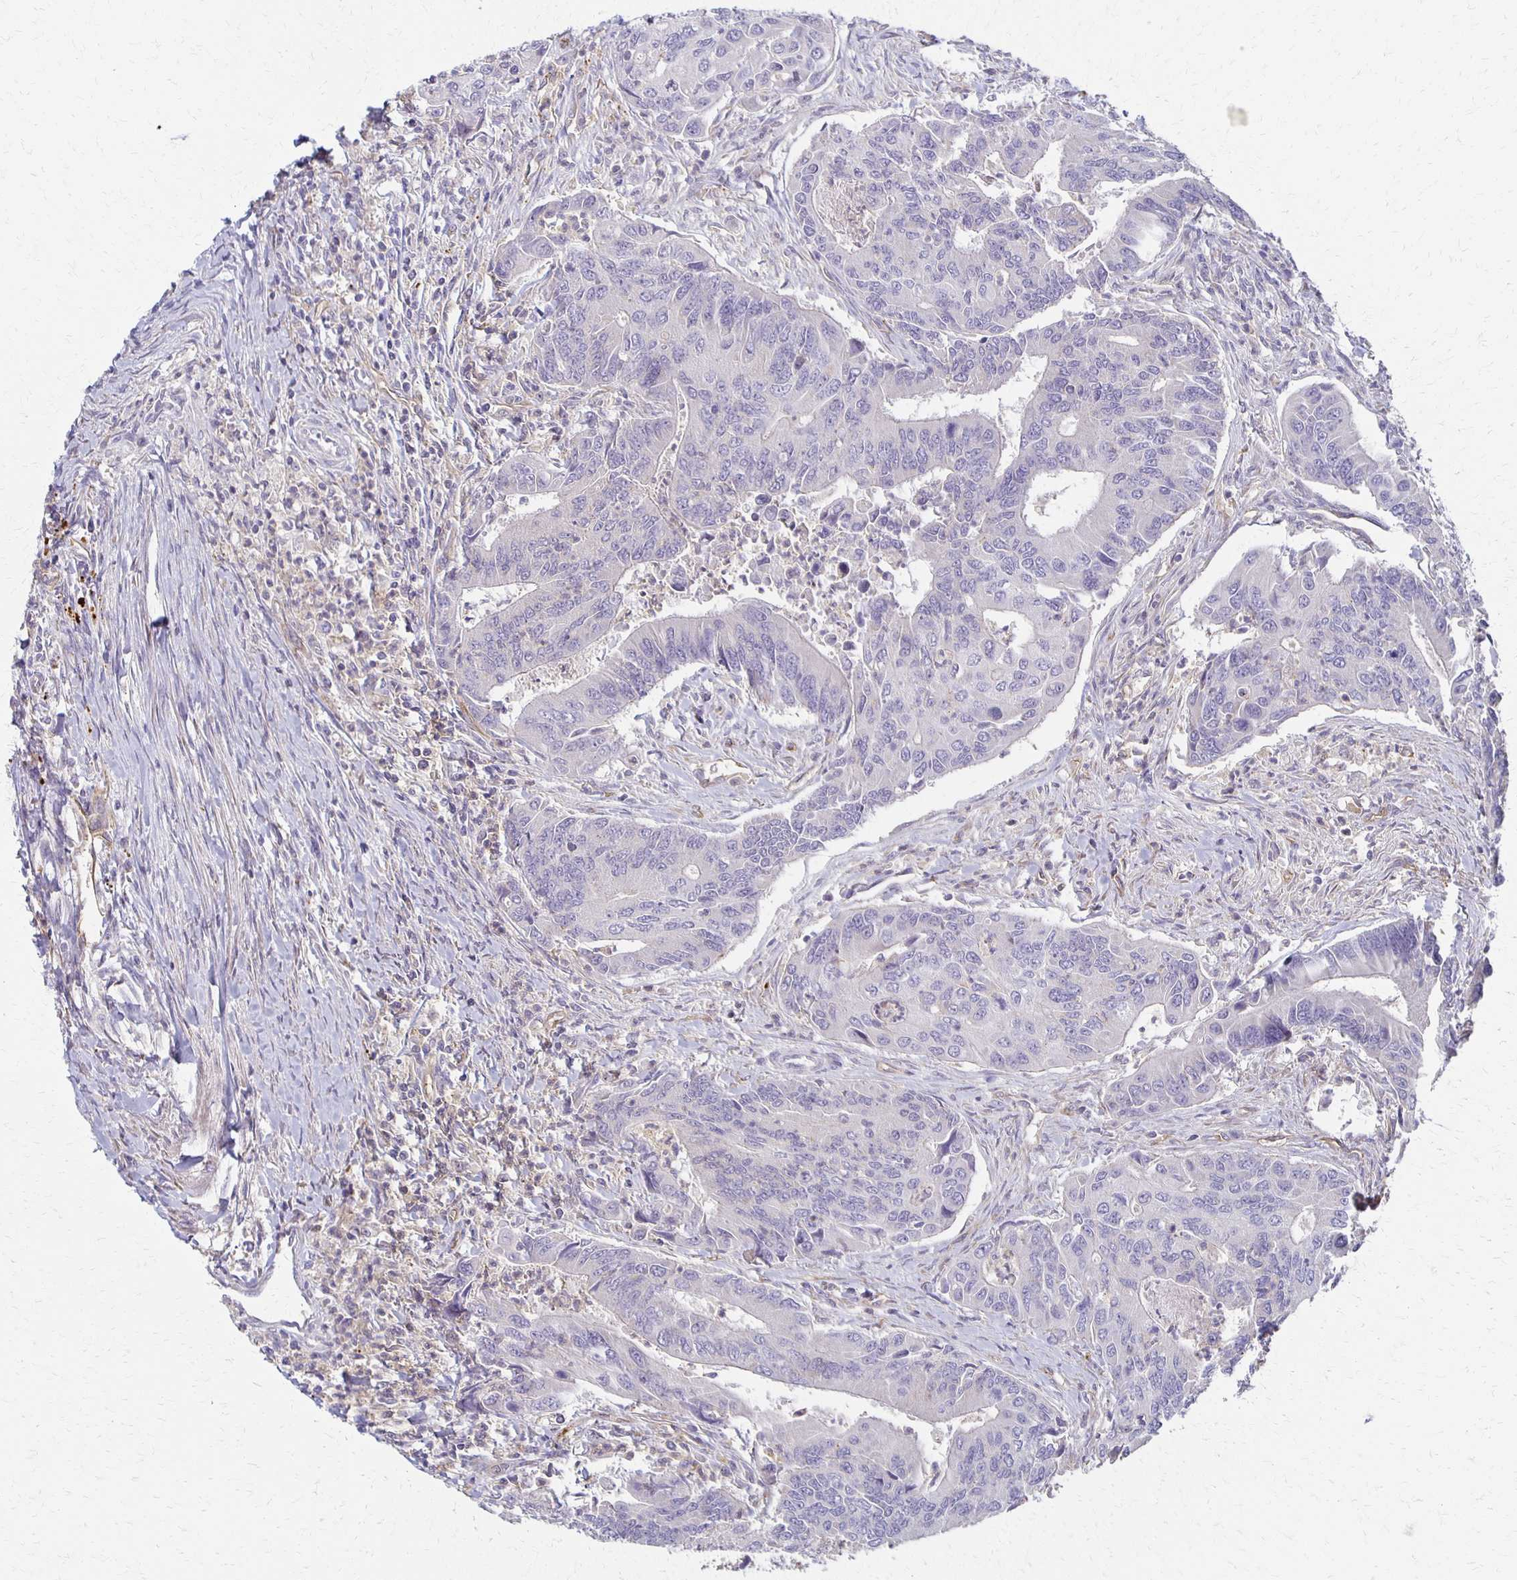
{"staining": {"intensity": "negative", "quantity": "none", "location": "none"}, "tissue": "colorectal cancer", "cell_type": "Tumor cells", "image_type": "cancer", "snomed": [{"axis": "morphology", "description": "Adenocarcinoma, NOS"}, {"axis": "topography", "description": "Colon"}], "caption": "Tumor cells are negative for protein expression in human colorectal cancer (adenocarcinoma).", "gene": "GPX4", "patient": {"sex": "female", "age": 67}}